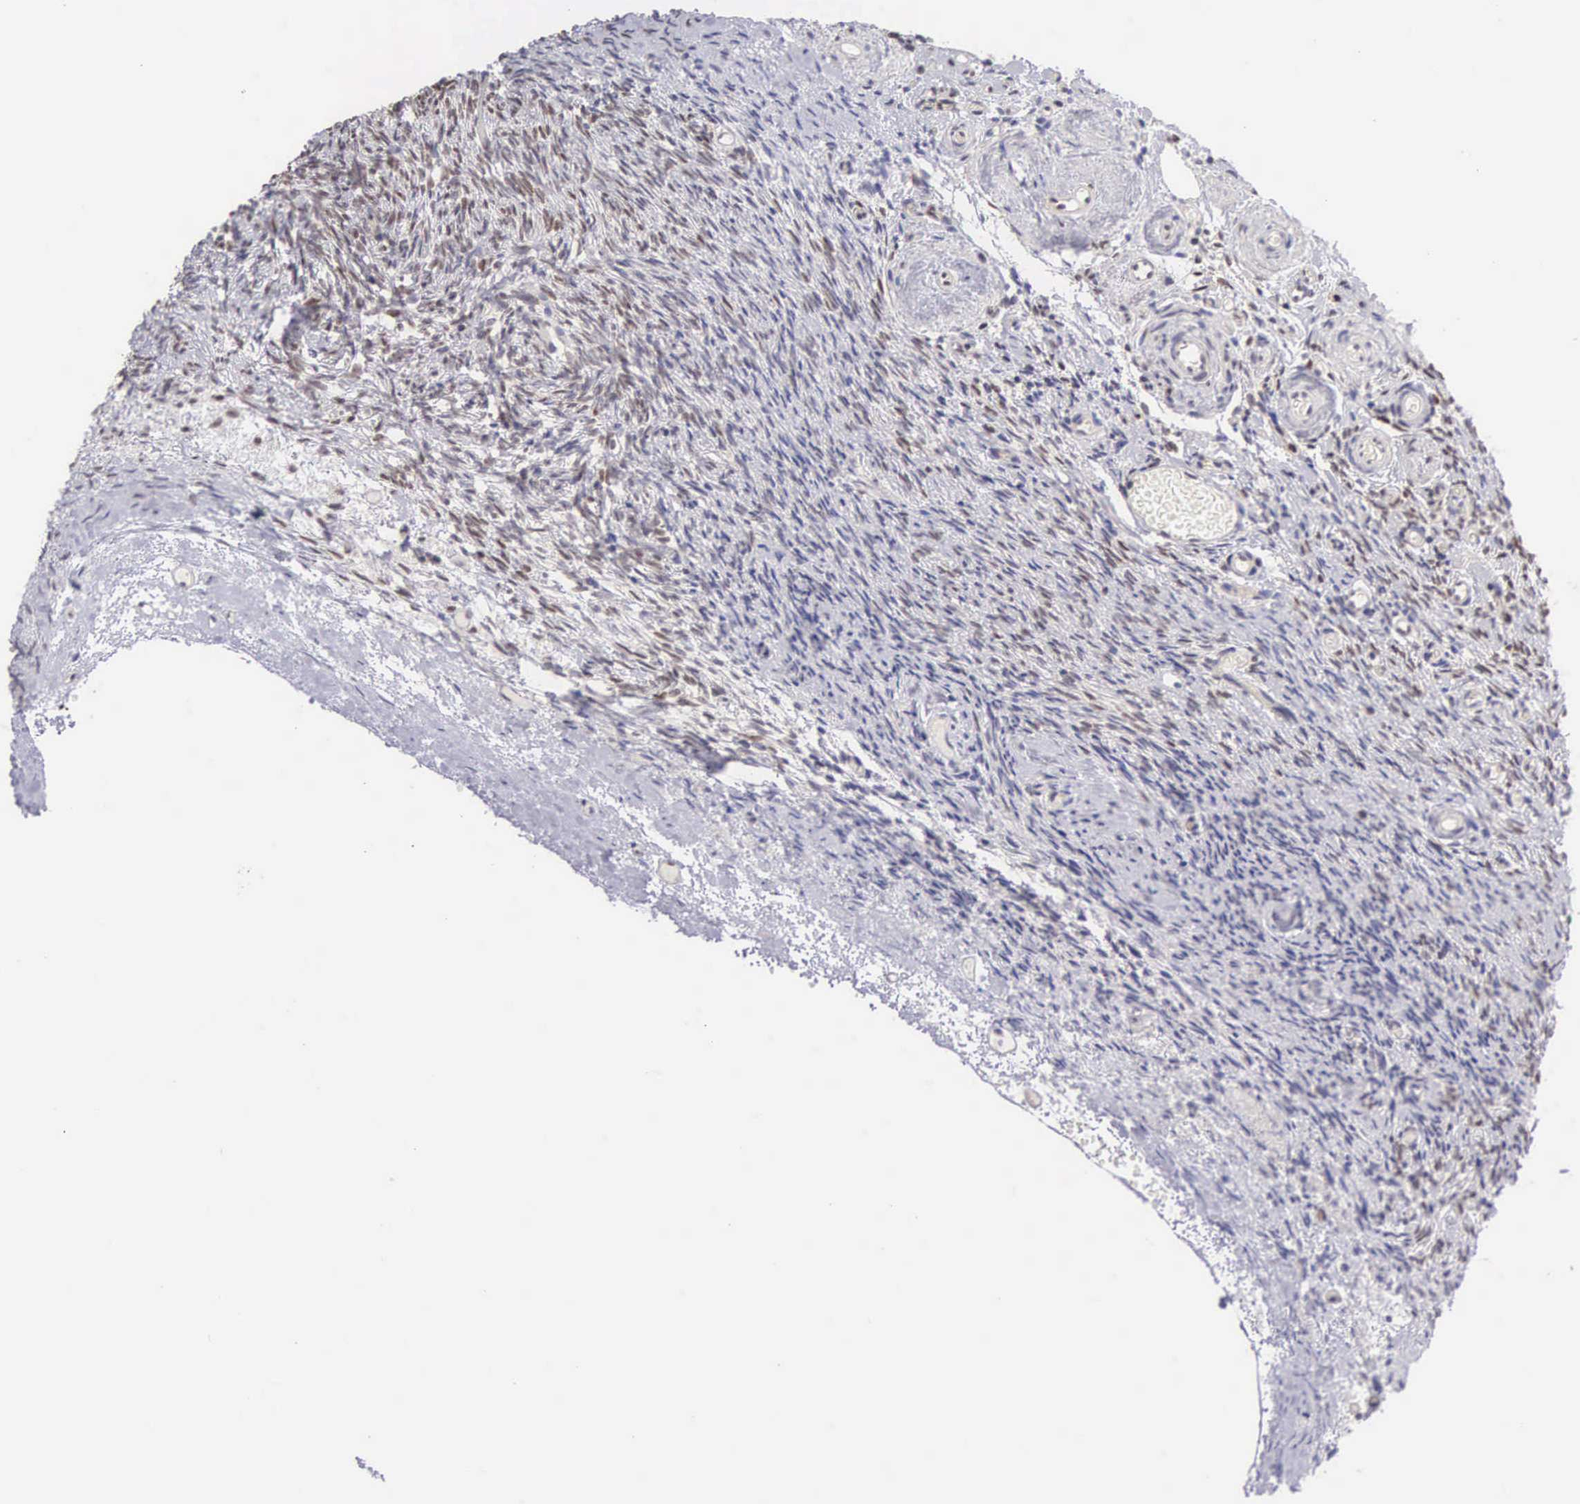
{"staining": {"intensity": "weak", "quantity": "25%-75%", "location": "nuclear"}, "tissue": "ovary", "cell_type": "Ovarian stroma cells", "image_type": "normal", "snomed": [{"axis": "morphology", "description": "Normal tissue, NOS"}, {"axis": "topography", "description": "Ovary"}], "caption": "Protein expression by IHC demonstrates weak nuclear positivity in approximately 25%-75% of ovarian stroma cells in normal ovary. (DAB (3,3'-diaminobenzidine) IHC with brightfield microscopy, high magnification).", "gene": "GRK3", "patient": {"sex": "female", "age": 78}}